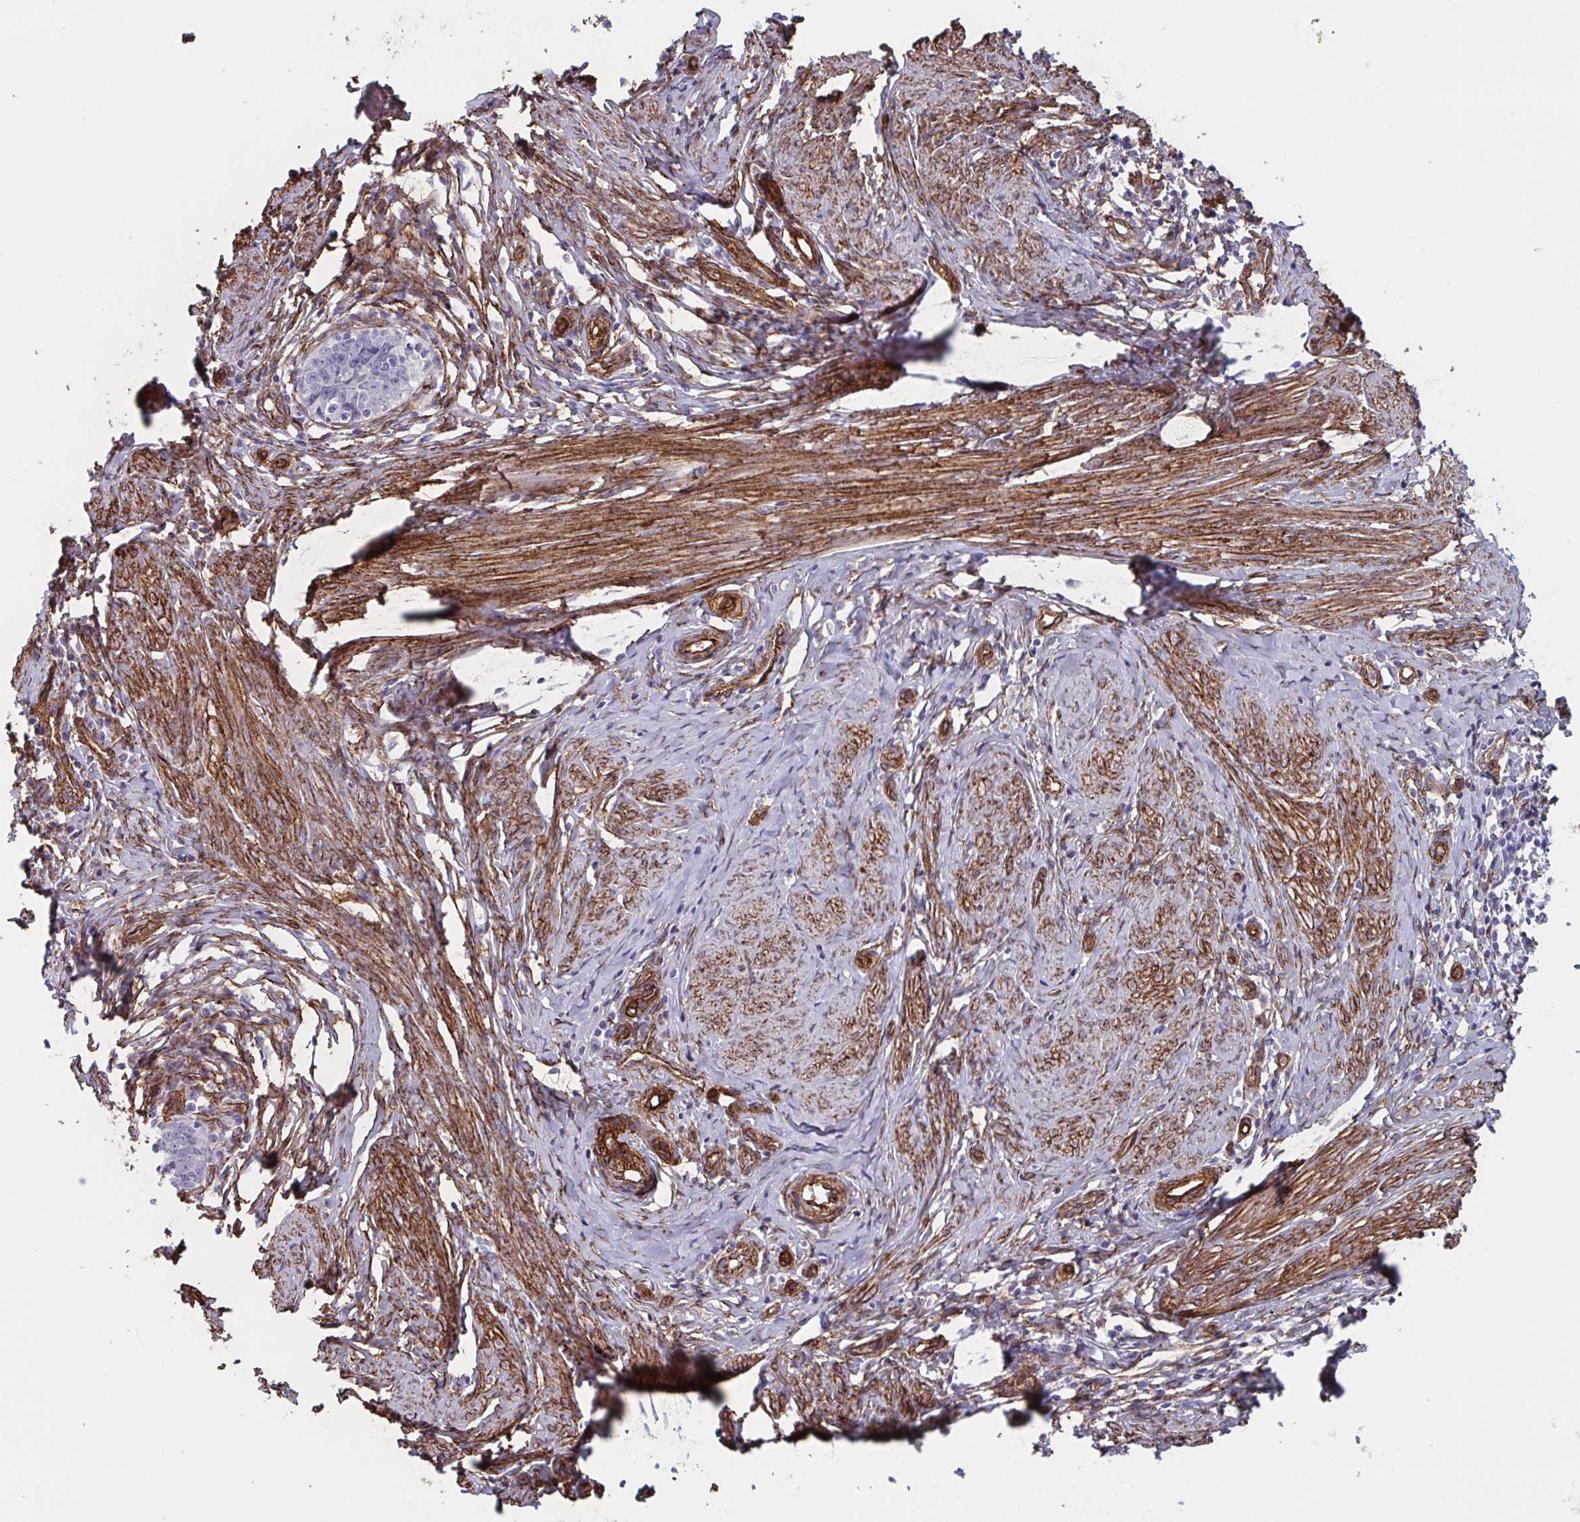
{"staining": {"intensity": "negative", "quantity": "none", "location": "none"}, "tissue": "cervical cancer", "cell_type": "Tumor cells", "image_type": "cancer", "snomed": [{"axis": "morphology", "description": "Adenocarcinoma, NOS"}, {"axis": "topography", "description": "Cervix"}], "caption": "Adenocarcinoma (cervical) was stained to show a protein in brown. There is no significant staining in tumor cells.", "gene": "CITED4", "patient": {"sex": "female", "age": 36}}